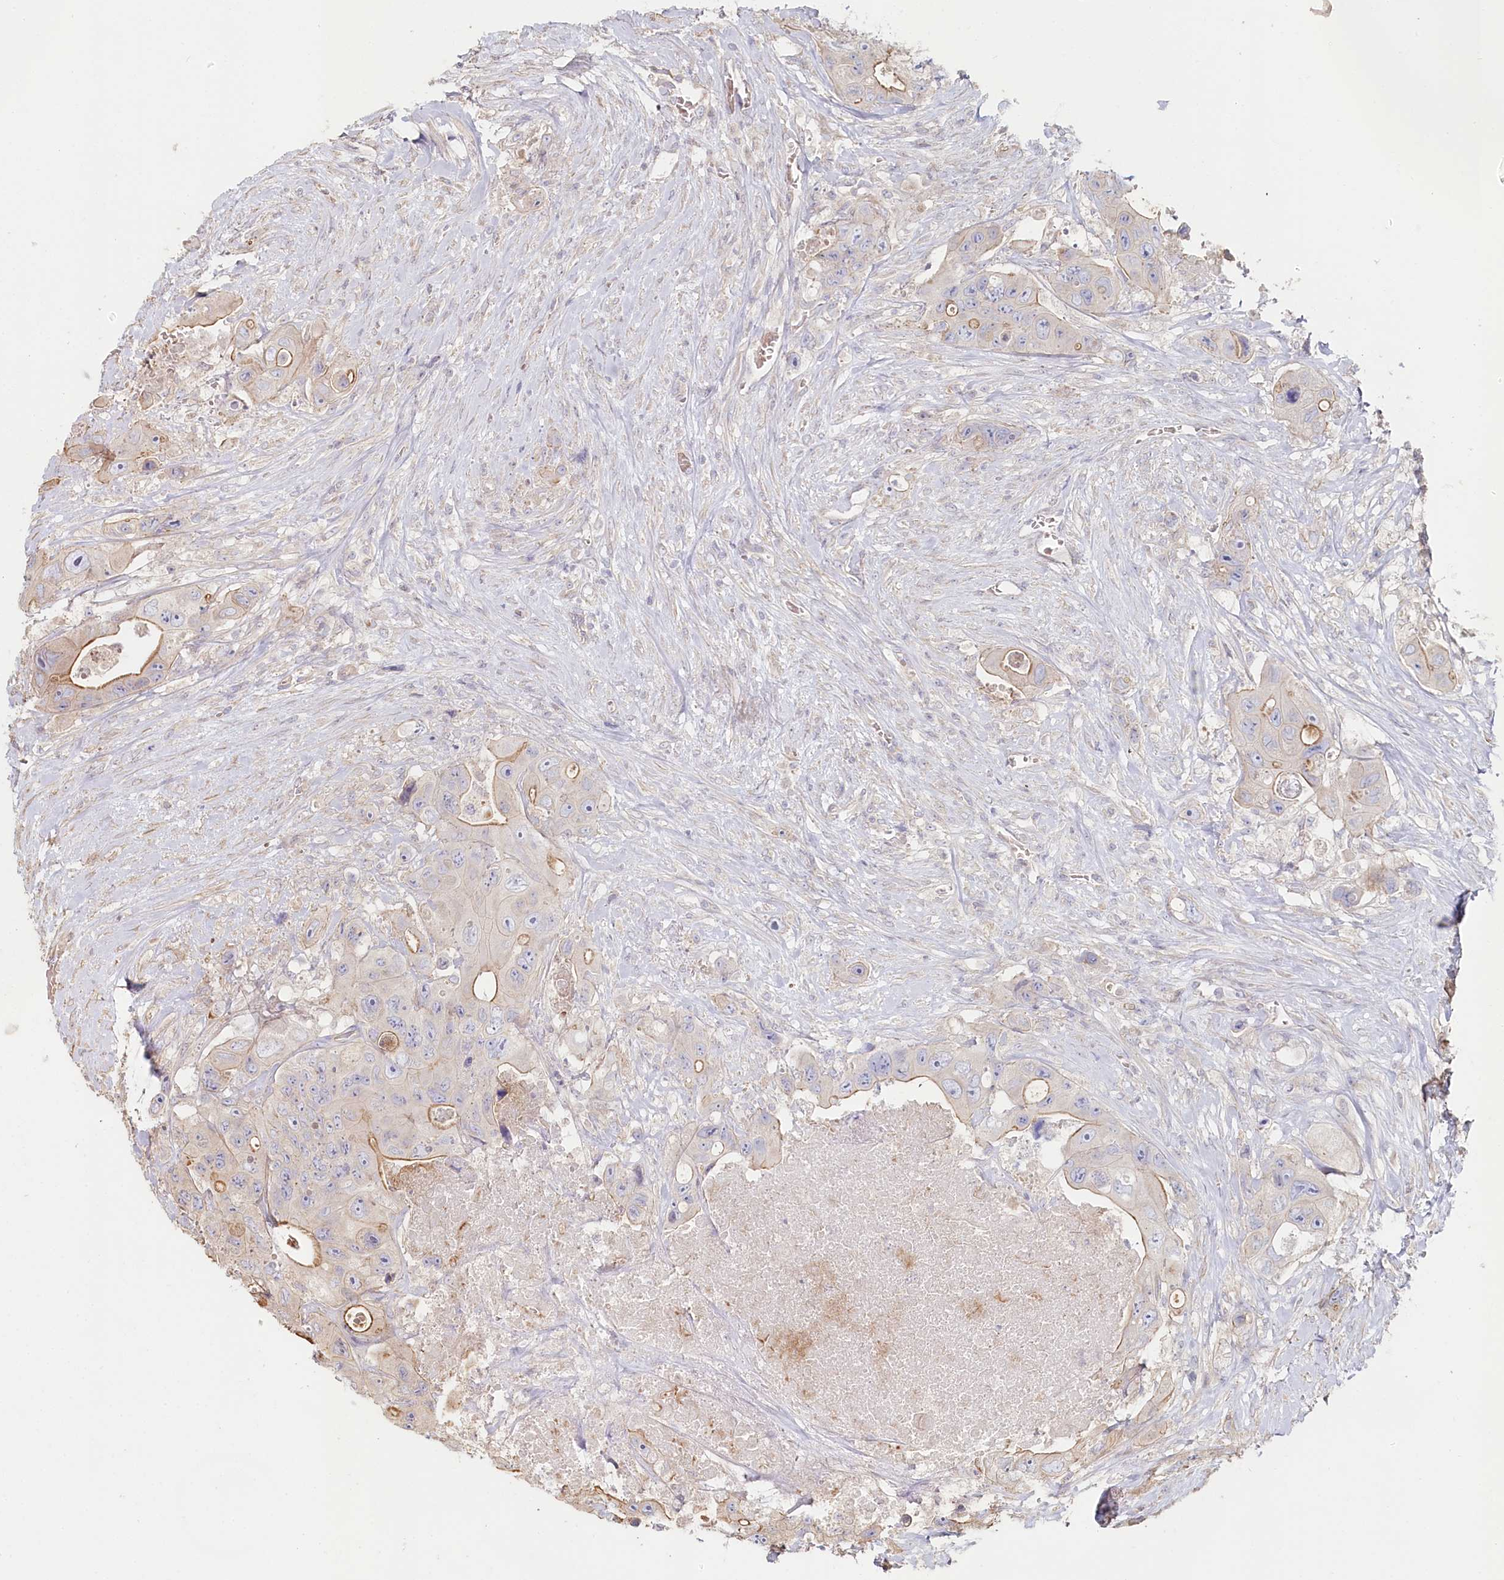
{"staining": {"intensity": "moderate", "quantity": "<25%", "location": "cytoplasmic/membranous"}, "tissue": "colorectal cancer", "cell_type": "Tumor cells", "image_type": "cancer", "snomed": [{"axis": "morphology", "description": "Adenocarcinoma, NOS"}, {"axis": "topography", "description": "Colon"}], "caption": "A micrograph of human adenocarcinoma (colorectal) stained for a protein displays moderate cytoplasmic/membranous brown staining in tumor cells.", "gene": "TCHP", "patient": {"sex": "female", "age": 46}}